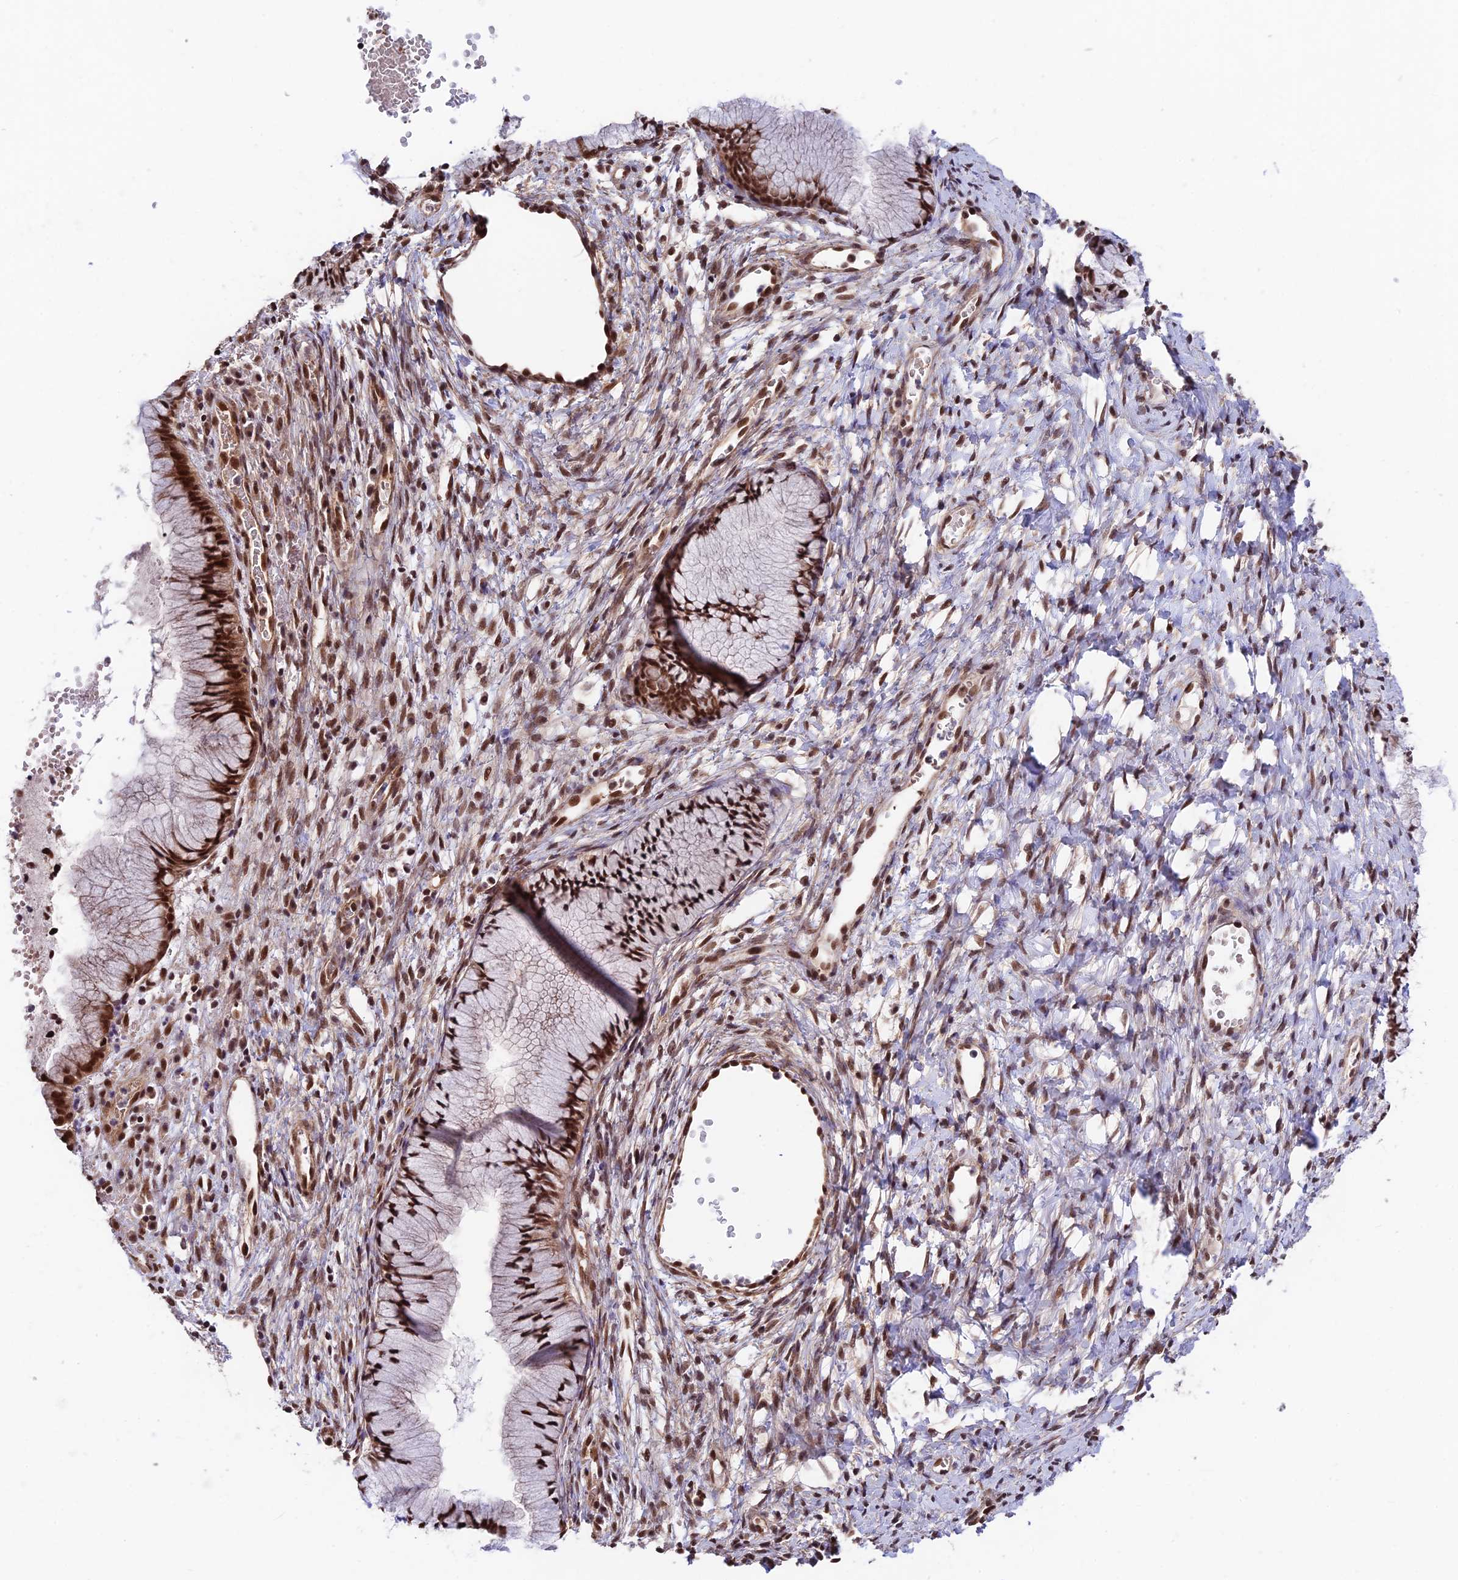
{"staining": {"intensity": "strong", "quantity": ">75%", "location": "nuclear"}, "tissue": "cervix", "cell_type": "Glandular cells", "image_type": "normal", "snomed": [{"axis": "morphology", "description": "Normal tissue, NOS"}, {"axis": "topography", "description": "Cervix"}], "caption": "Unremarkable cervix was stained to show a protein in brown. There is high levels of strong nuclear positivity in about >75% of glandular cells. (DAB (3,3'-diaminobenzidine) IHC, brown staining for protein, blue staining for nuclei).", "gene": "RBM42", "patient": {"sex": "female", "age": 42}}